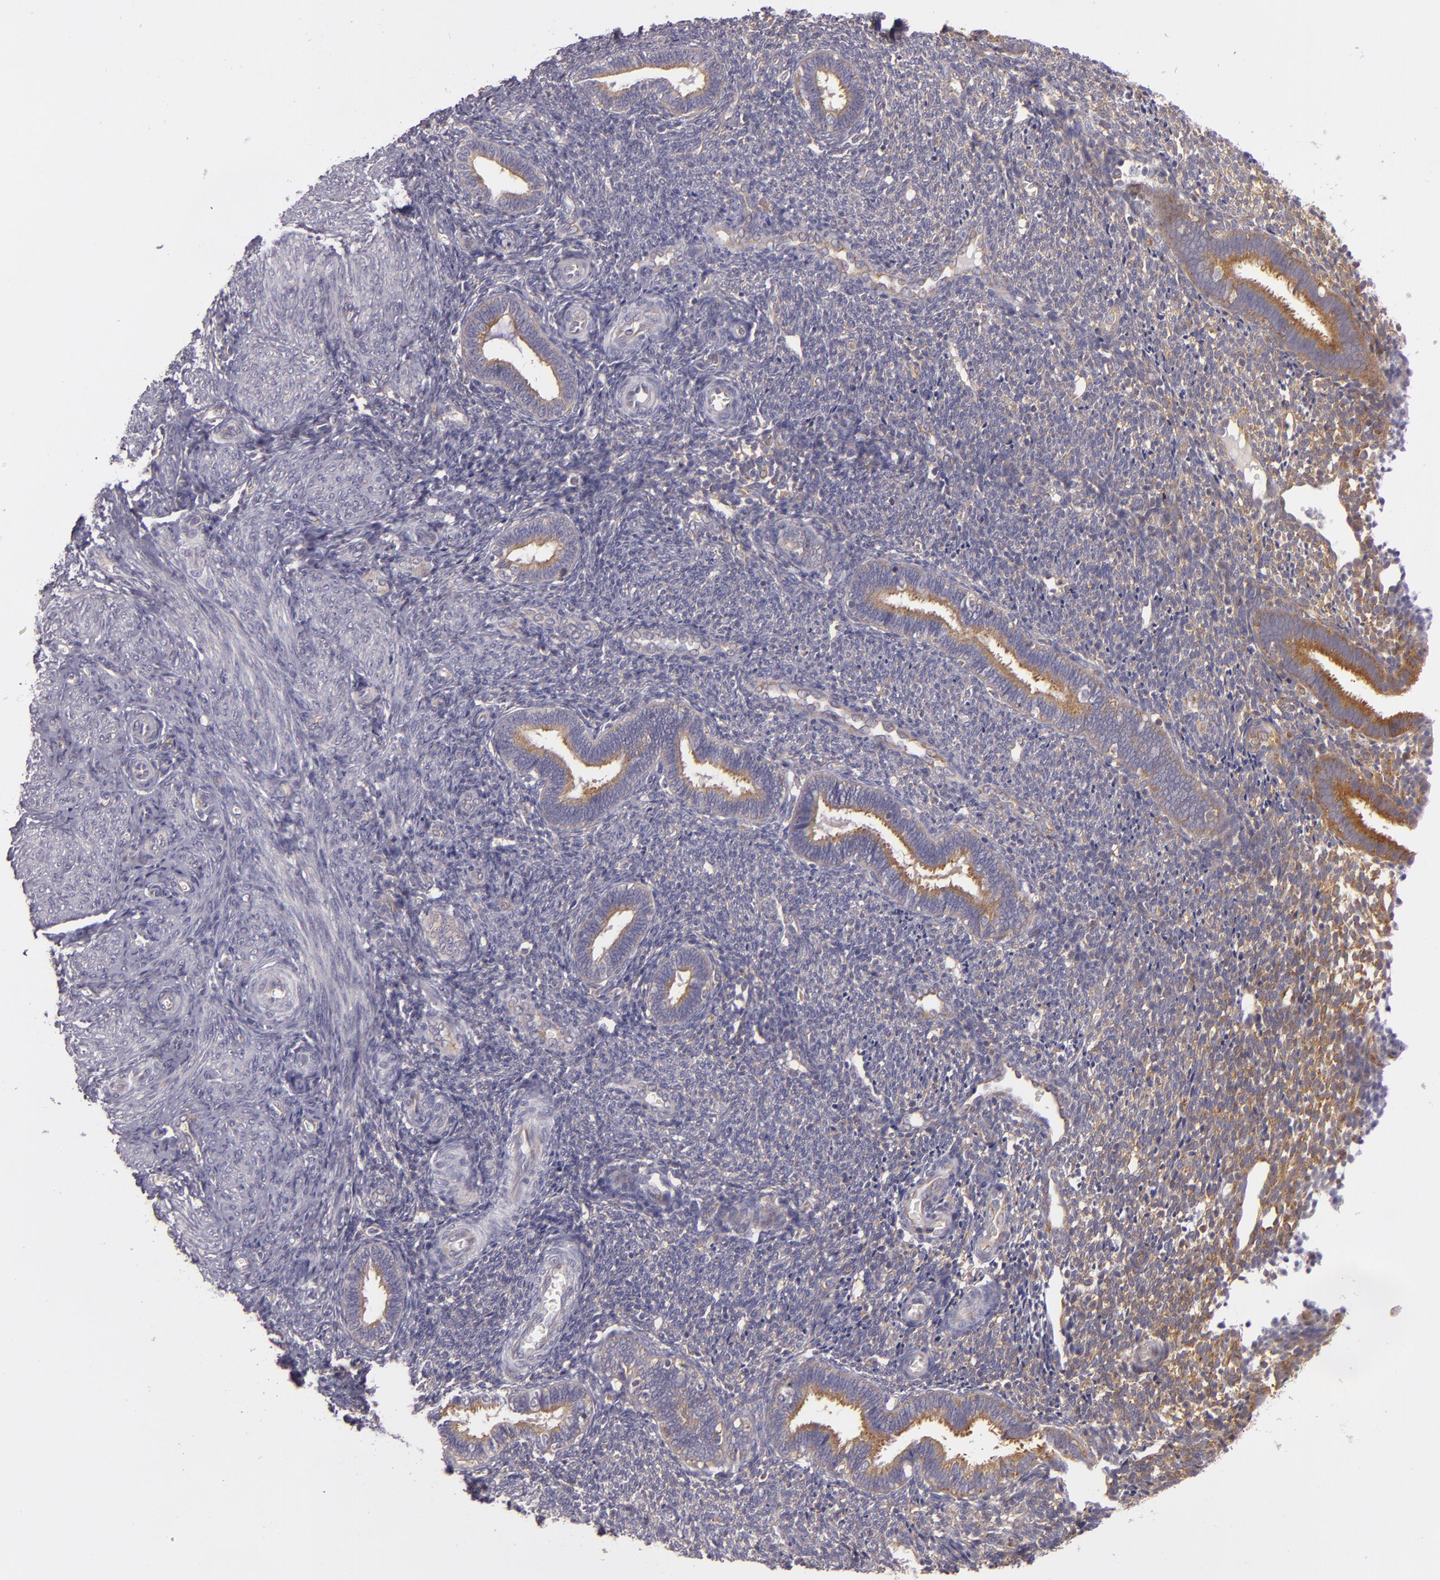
{"staining": {"intensity": "weak", "quantity": "<25%", "location": "cytoplasmic/membranous"}, "tissue": "endometrium", "cell_type": "Cells in endometrial stroma", "image_type": "normal", "snomed": [{"axis": "morphology", "description": "Normal tissue, NOS"}, {"axis": "topography", "description": "Endometrium"}], "caption": "IHC micrograph of benign endometrium stained for a protein (brown), which demonstrates no positivity in cells in endometrial stroma.", "gene": "UPF3B", "patient": {"sex": "female", "age": 27}}